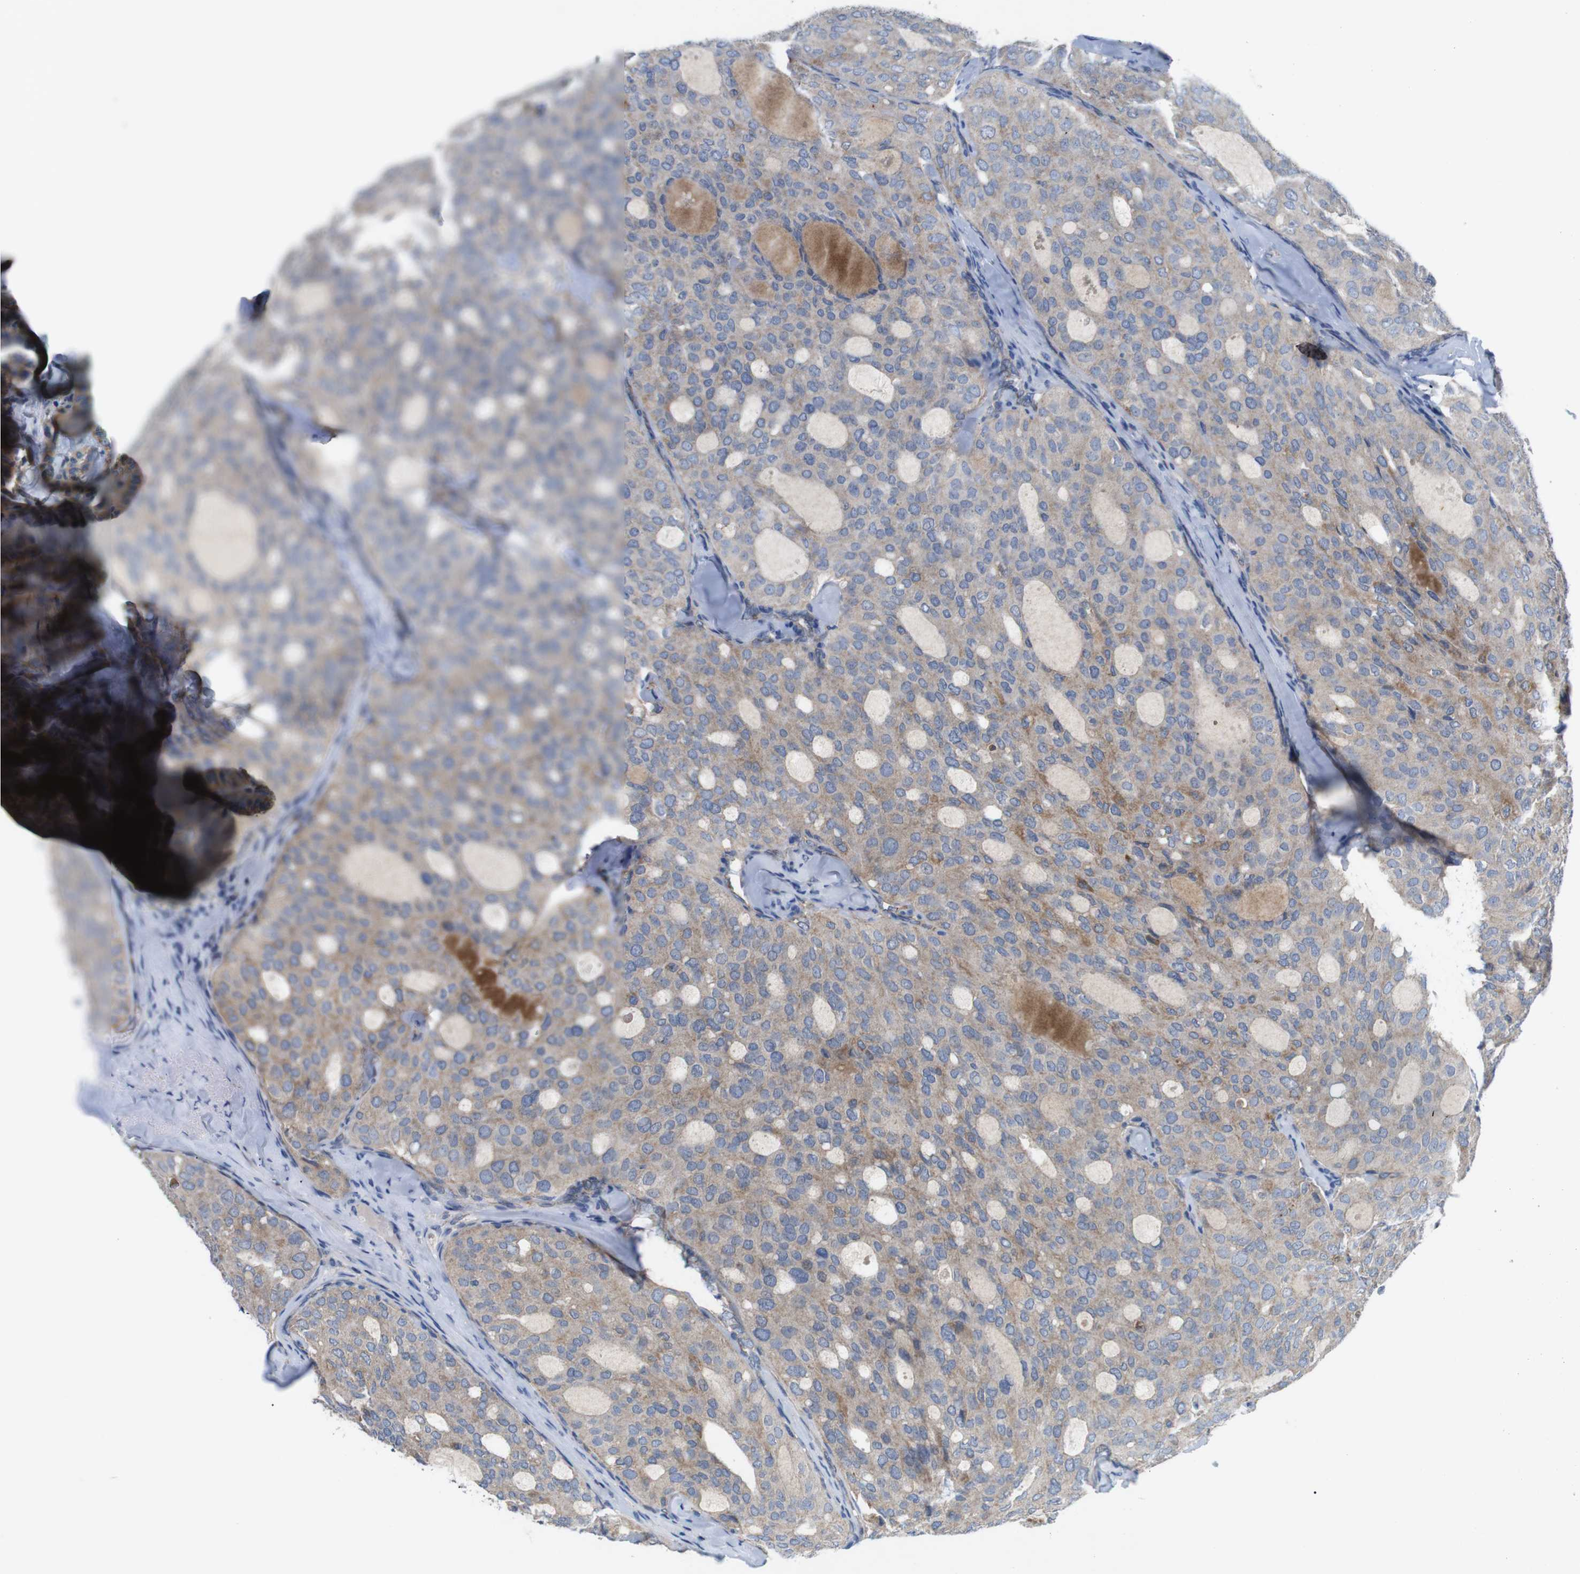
{"staining": {"intensity": "weak", "quantity": ">75%", "location": "cytoplasmic/membranous"}, "tissue": "thyroid cancer", "cell_type": "Tumor cells", "image_type": "cancer", "snomed": [{"axis": "morphology", "description": "Follicular adenoma carcinoma, NOS"}, {"axis": "topography", "description": "Thyroid gland"}], "caption": "Thyroid cancer (follicular adenoma carcinoma) tissue demonstrates weak cytoplasmic/membranous positivity in about >75% of tumor cells, visualized by immunohistochemistry.", "gene": "F2RL1", "patient": {"sex": "male", "age": 75}}